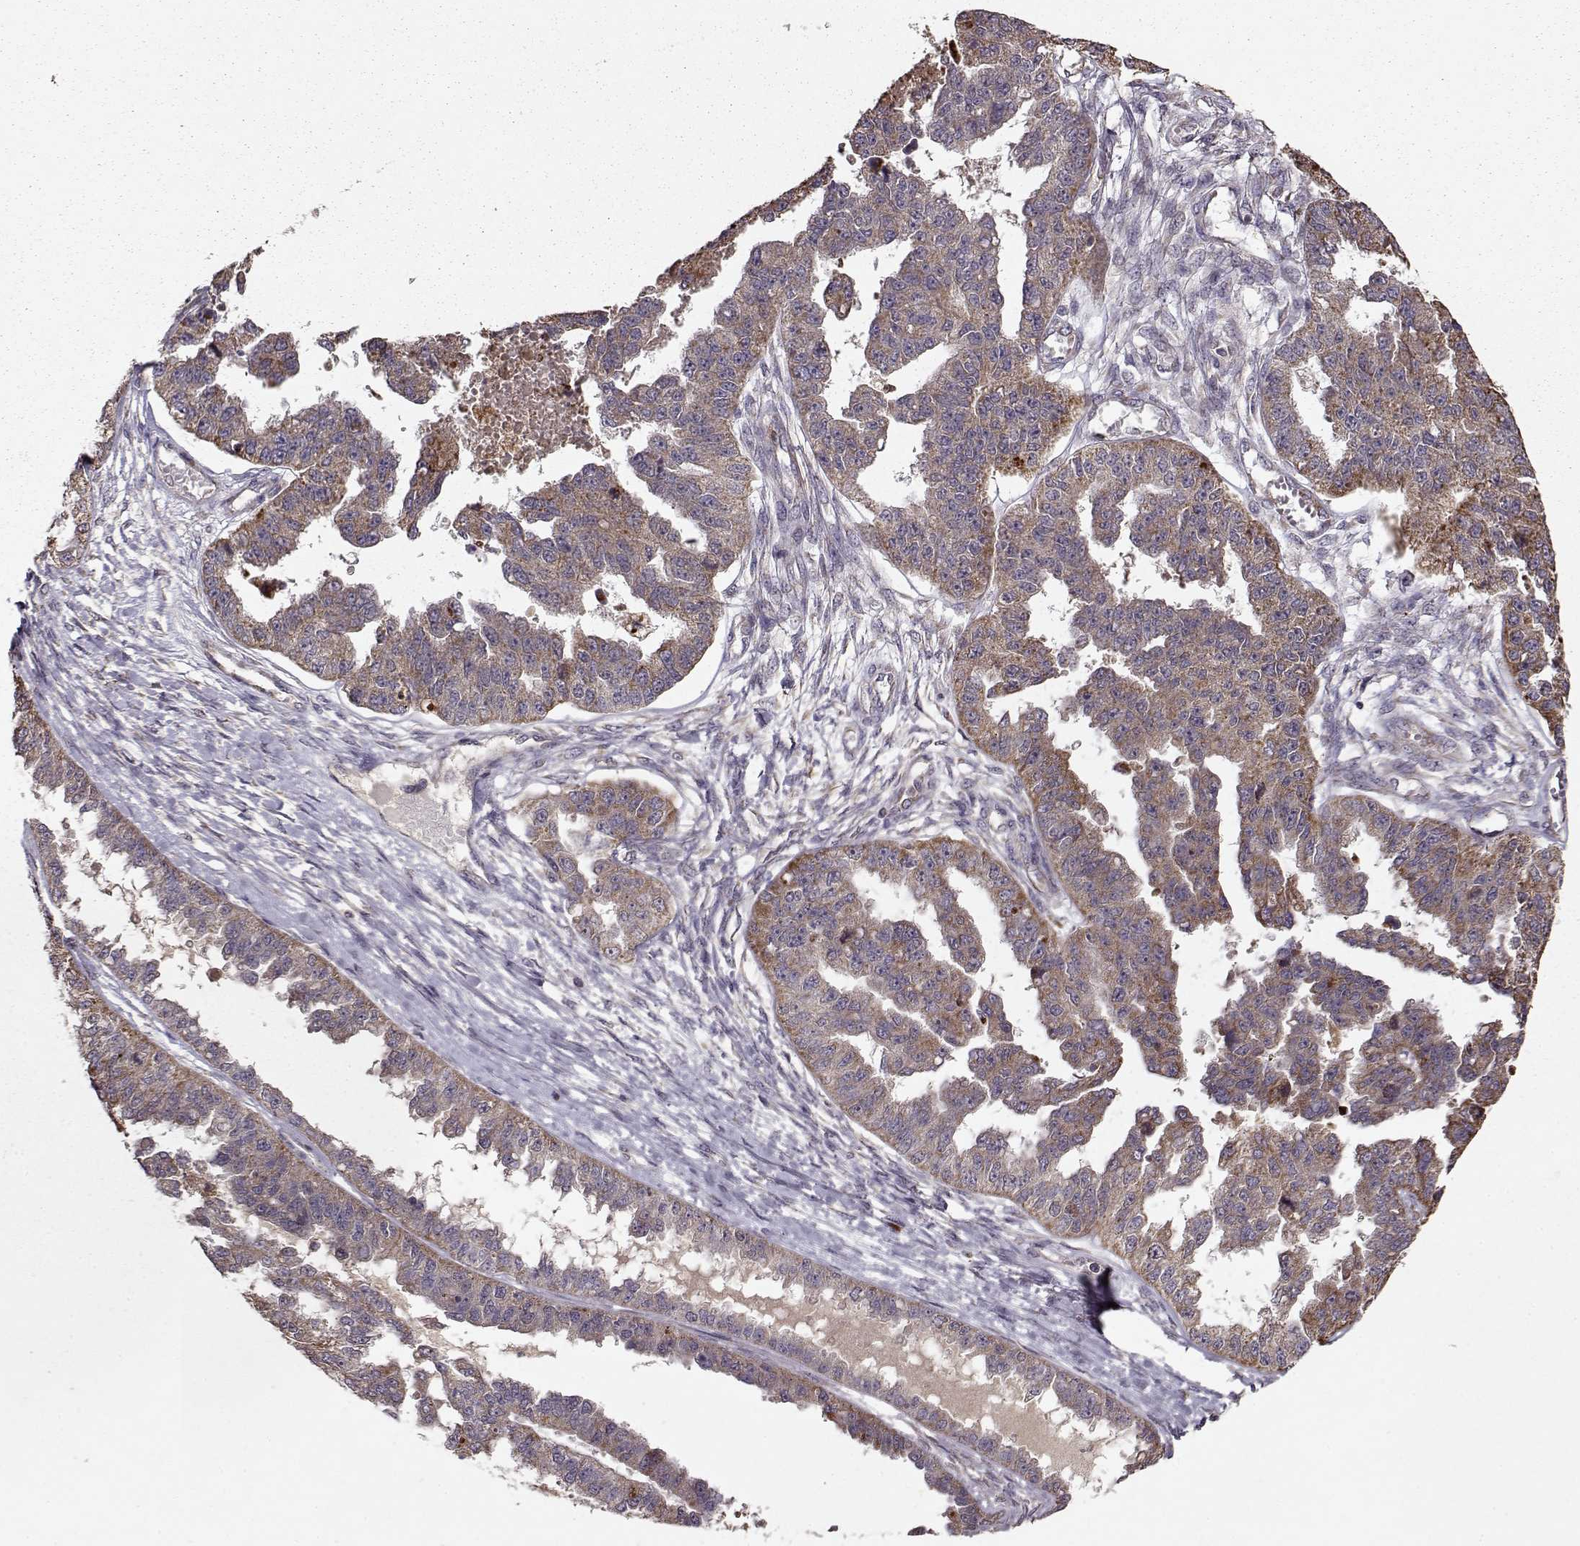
{"staining": {"intensity": "moderate", "quantity": ">75%", "location": "cytoplasmic/membranous"}, "tissue": "ovarian cancer", "cell_type": "Tumor cells", "image_type": "cancer", "snomed": [{"axis": "morphology", "description": "Cystadenocarcinoma, serous, NOS"}, {"axis": "topography", "description": "Ovary"}], "caption": "Approximately >75% of tumor cells in human serous cystadenocarcinoma (ovarian) exhibit moderate cytoplasmic/membranous protein expression as visualized by brown immunohistochemical staining.", "gene": "CMTM3", "patient": {"sex": "female", "age": 58}}